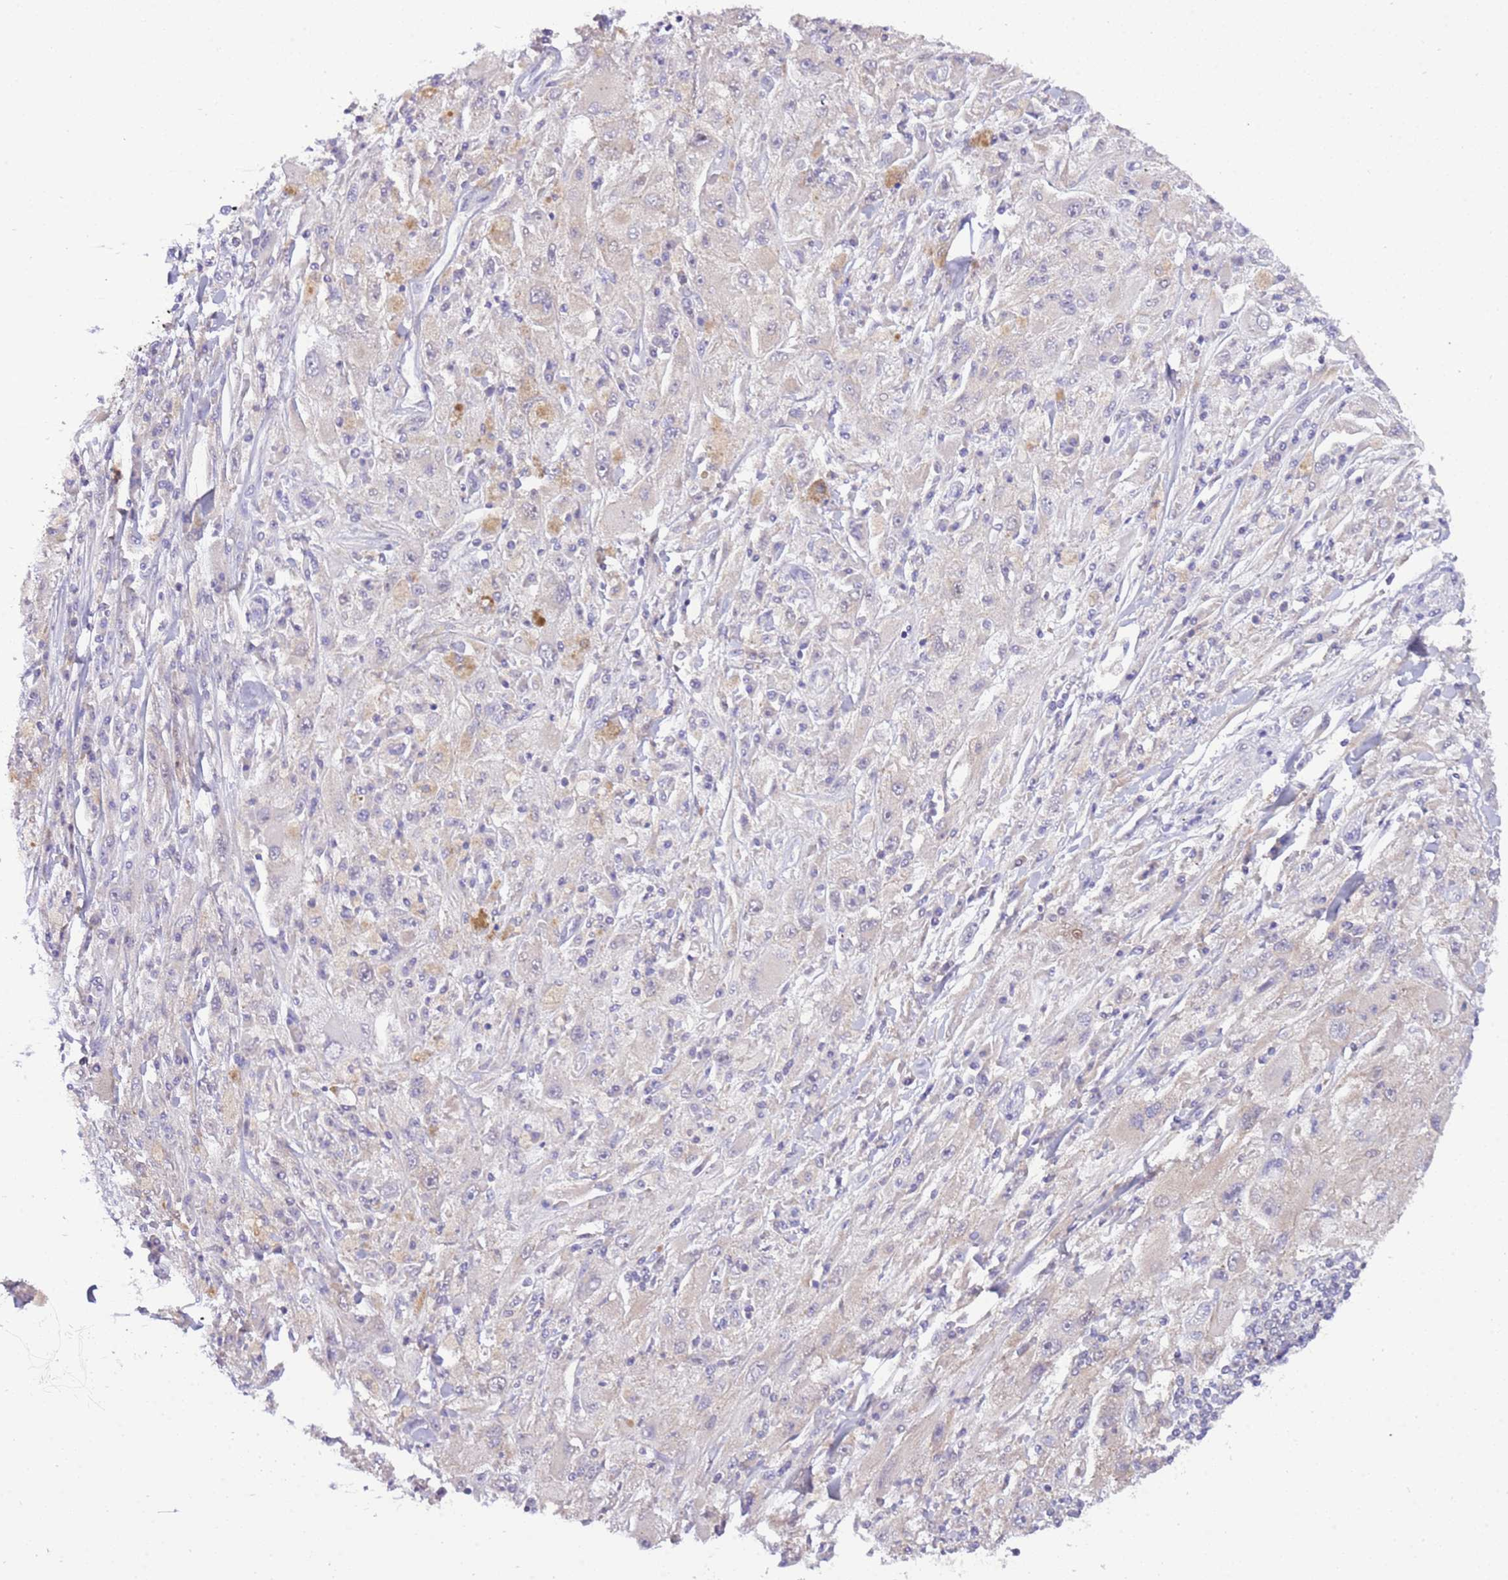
{"staining": {"intensity": "negative", "quantity": "none", "location": "none"}, "tissue": "melanoma", "cell_type": "Tumor cells", "image_type": "cancer", "snomed": [{"axis": "morphology", "description": "Malignant melanoma, Metastatic site"}, {"axis": "topography", "description": "Skin"}], "caption": "Tumor cells show no significant expression in melanoma.", "gene": "STIP1", "patient": {"sex": "male", "age": 53}}